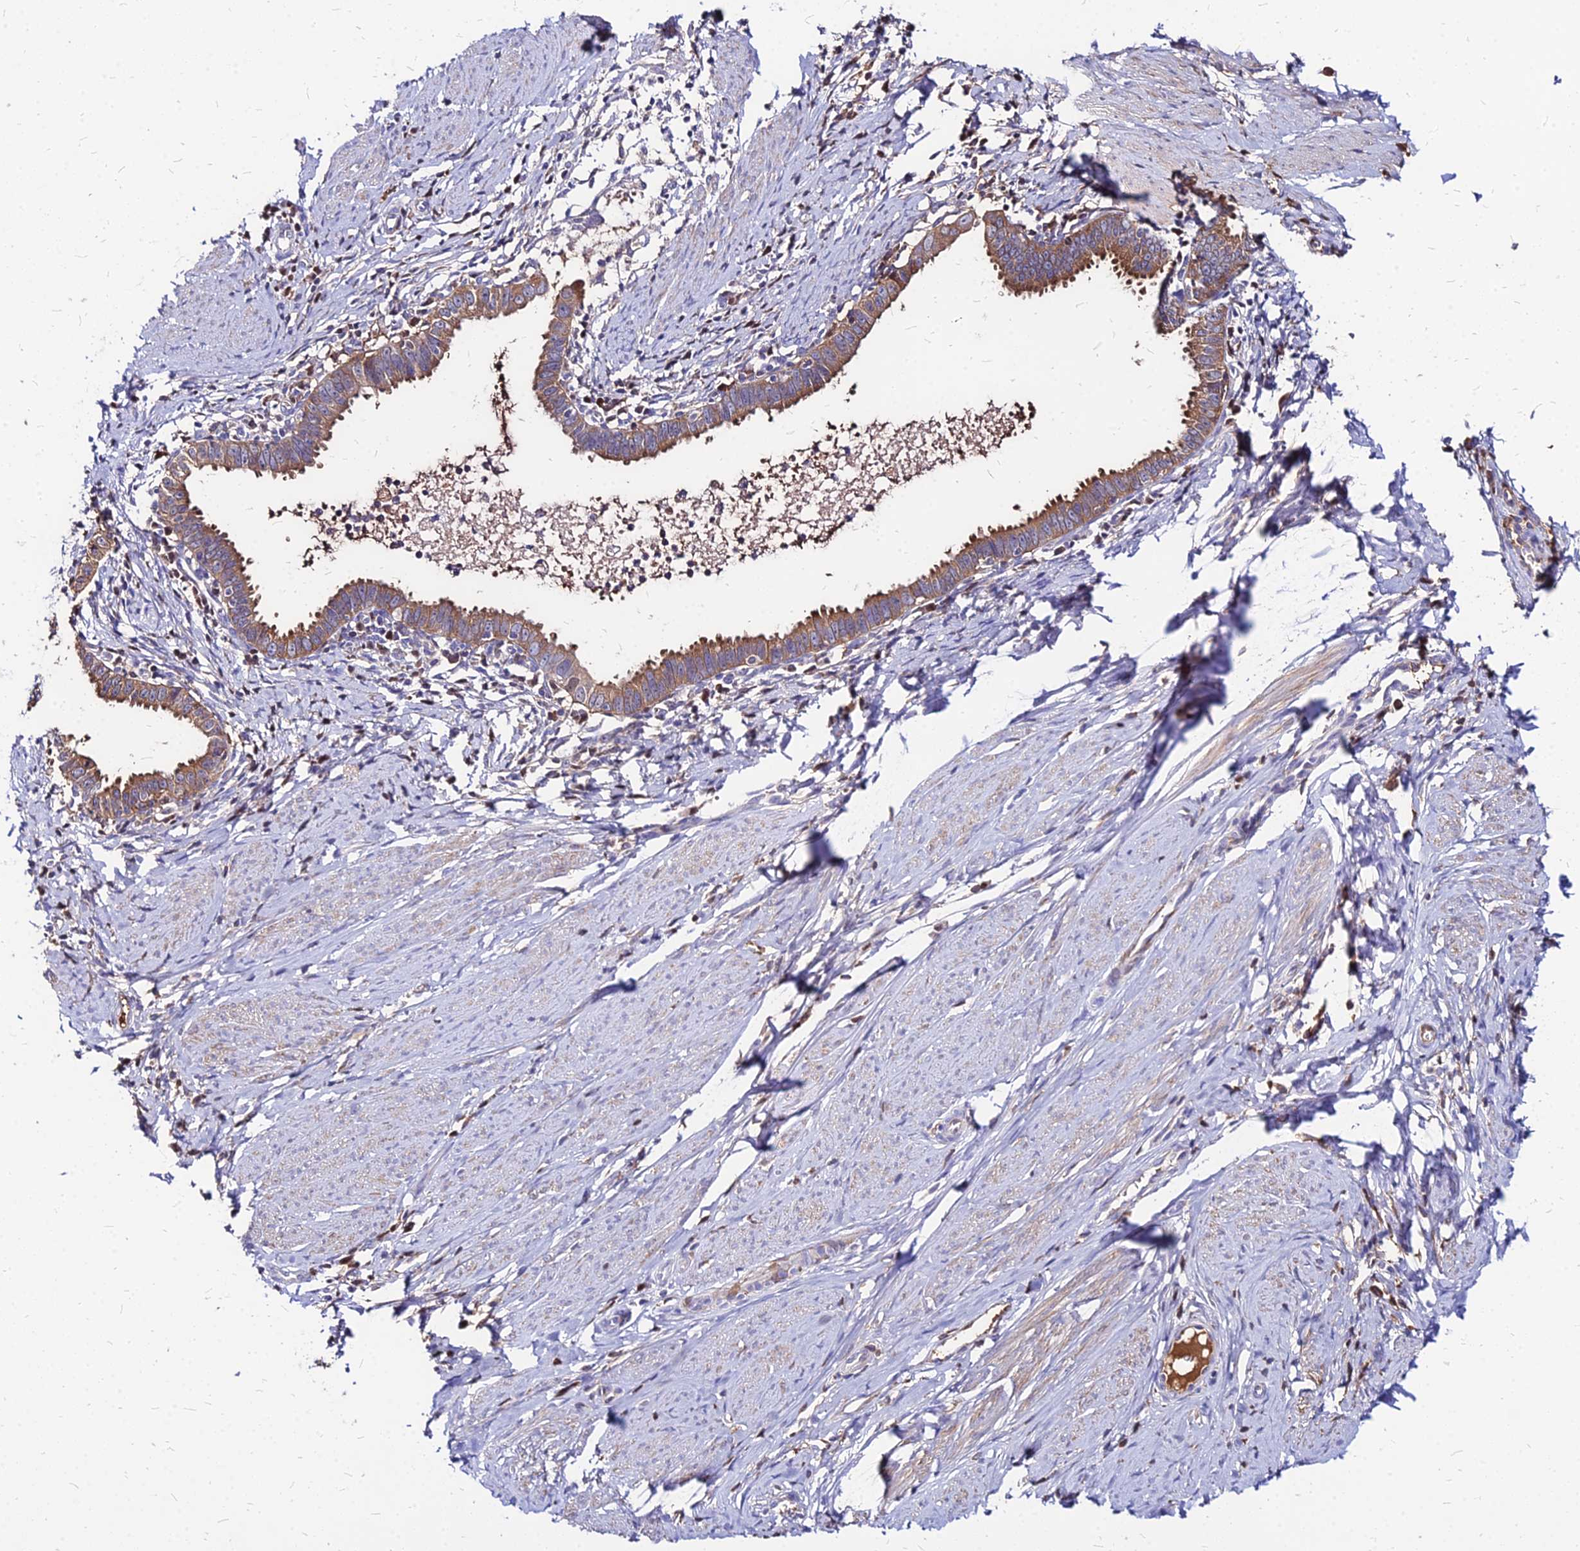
{"staining": {"intensity": "moderate", "quantity": ">75%", "location": "cytoplasmic/membranous"}, "tissue": "cervical cancer", "cell_type": "Tumor cells", "image_type": "cancer", "snomed": [{"axis": "morphology", "description": "Adenocarcinoma, NOS"}, {"axis": "topography", "description": "Cervix"}], "caption": "This micrograph exhibits adenocarcinoma (cervical) stained with immunohistochemistry to label a protein in brown. The cytoplasmic/membranous of tumor cells show moderate positivity for the protein. Nuclei are counter-stained blue.", "gene": "ACSM6", "patient": {"sex": "female", "age": 36}}